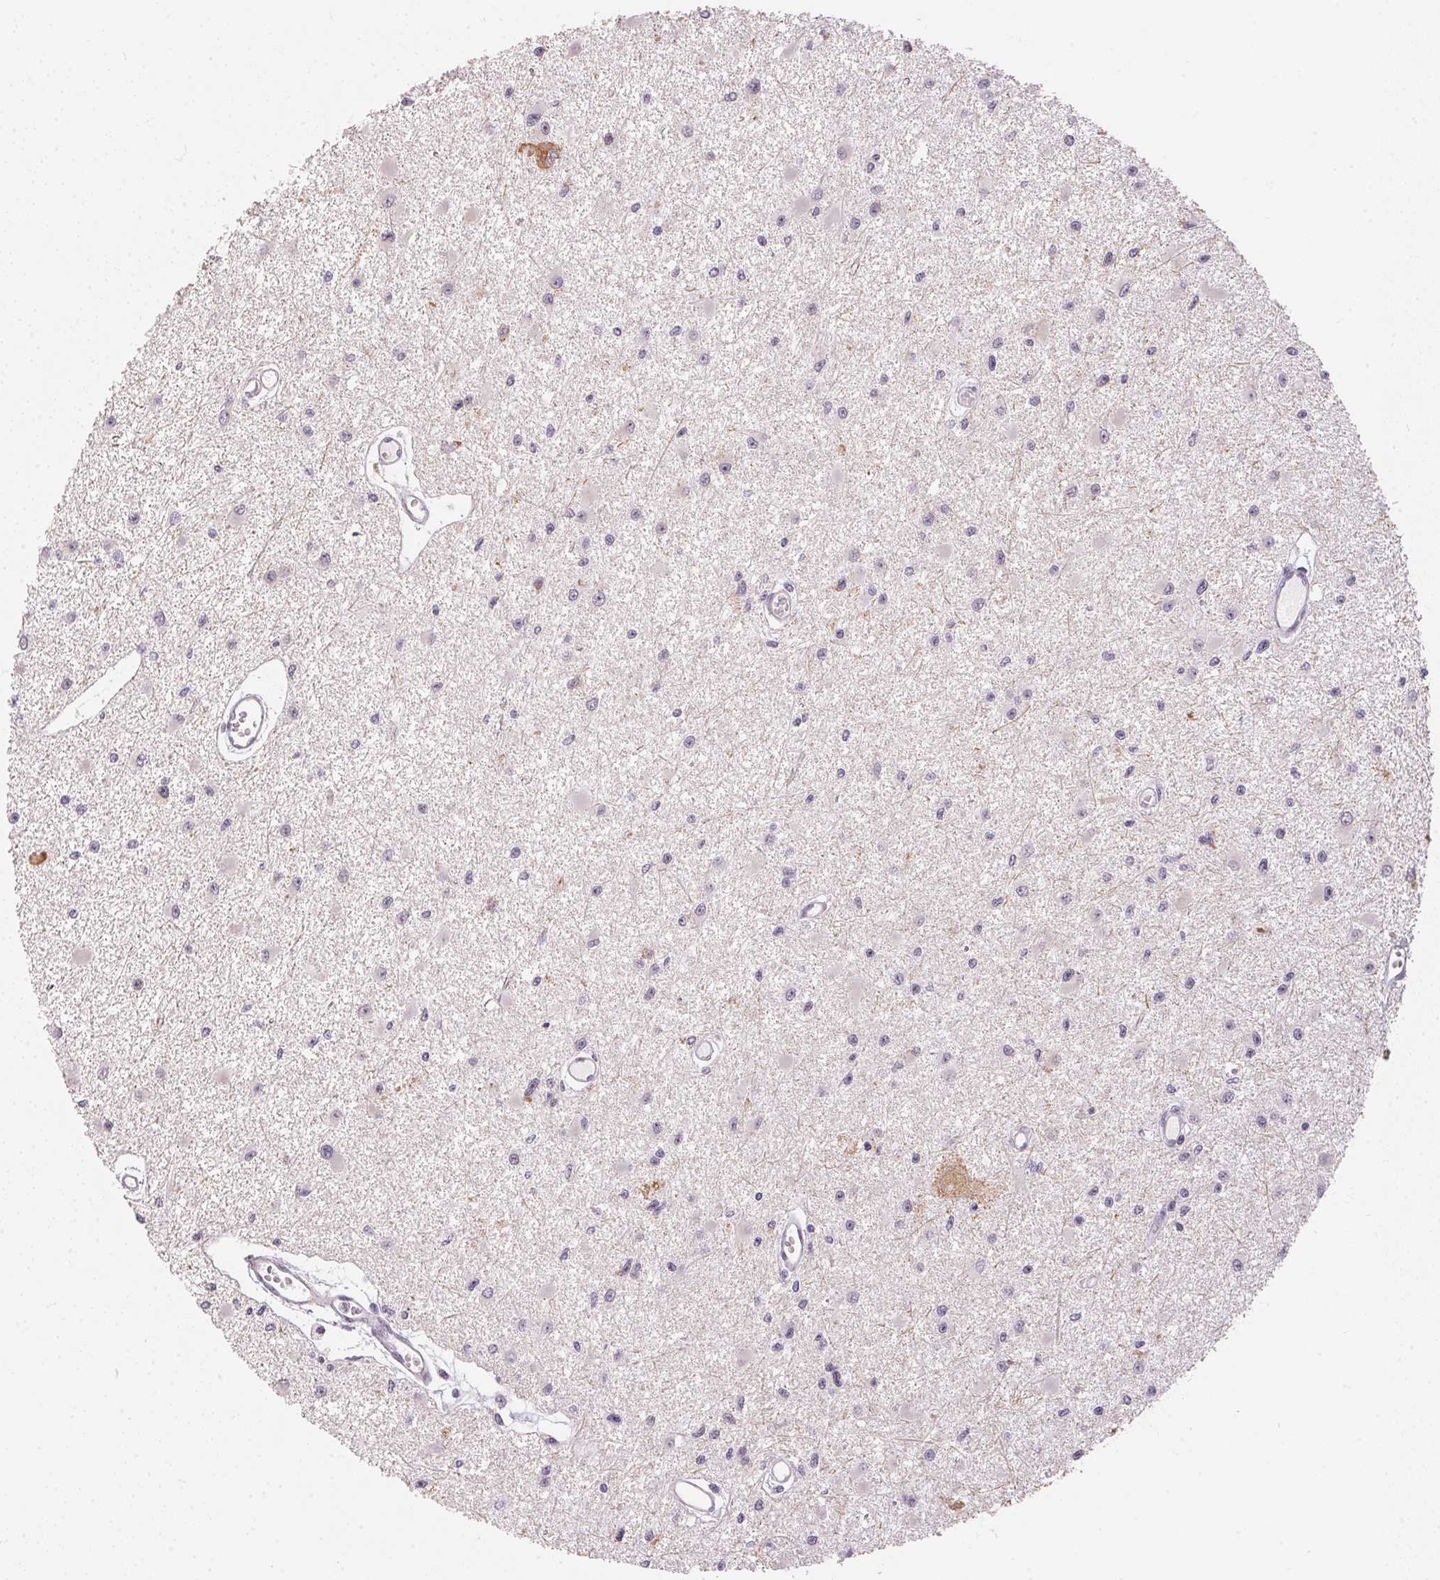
{"staining": {"intensity": "negative", "quantity": "none", "location": "none"}, "tissue": "glioma", "cell_type": "Tumor cells", "image_type": "cancer", "snomed": [{"axis": "morphology", "description": "Glioma, malignant, High grade"}, {"axis": "topography", "description": "Brain"}], "caption": "Immunohistochemical staining of human high-grade glioma (malignant) shows no significant positivity in tumor cells.", "gene": "GDAP1L1", "patient": {"sex": "male", "age": 54}}